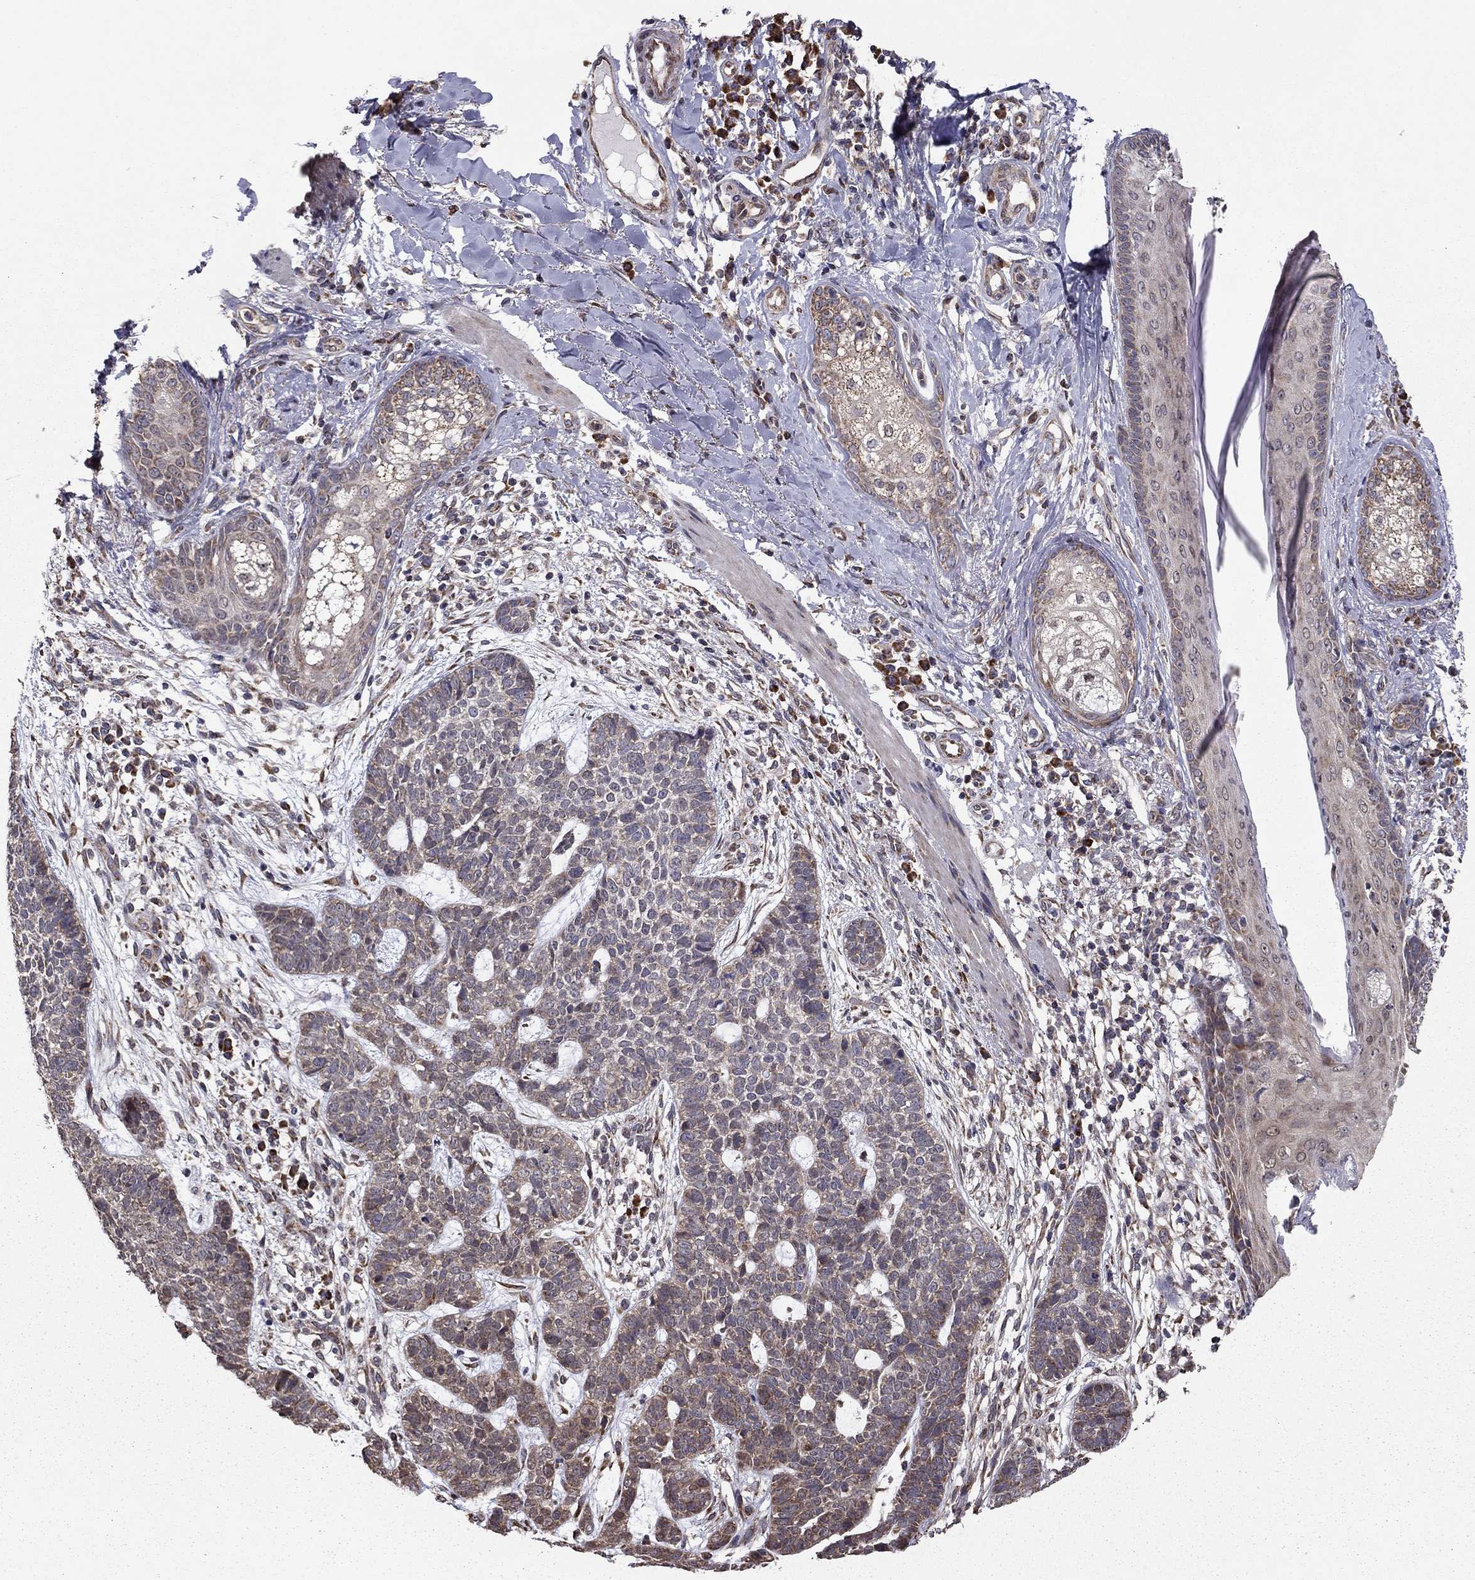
{"staining": {"intensity": "negative", "quantity": "none", "location": "none"}, "tissue": "skin cancer", "cell_type": "Tumor cells", "image_type": "cancer", "snomed": [{"axis": "morphology", "description": "Squamous cell carcinoma, NOS"}, {"axis": "topography", "description": "Skin"}], "caption": "Tumor cells show no significant protein staining in skin cancer.", "gene": "NKIRAS1", "patient": {"sex": "male", "age": 88}}